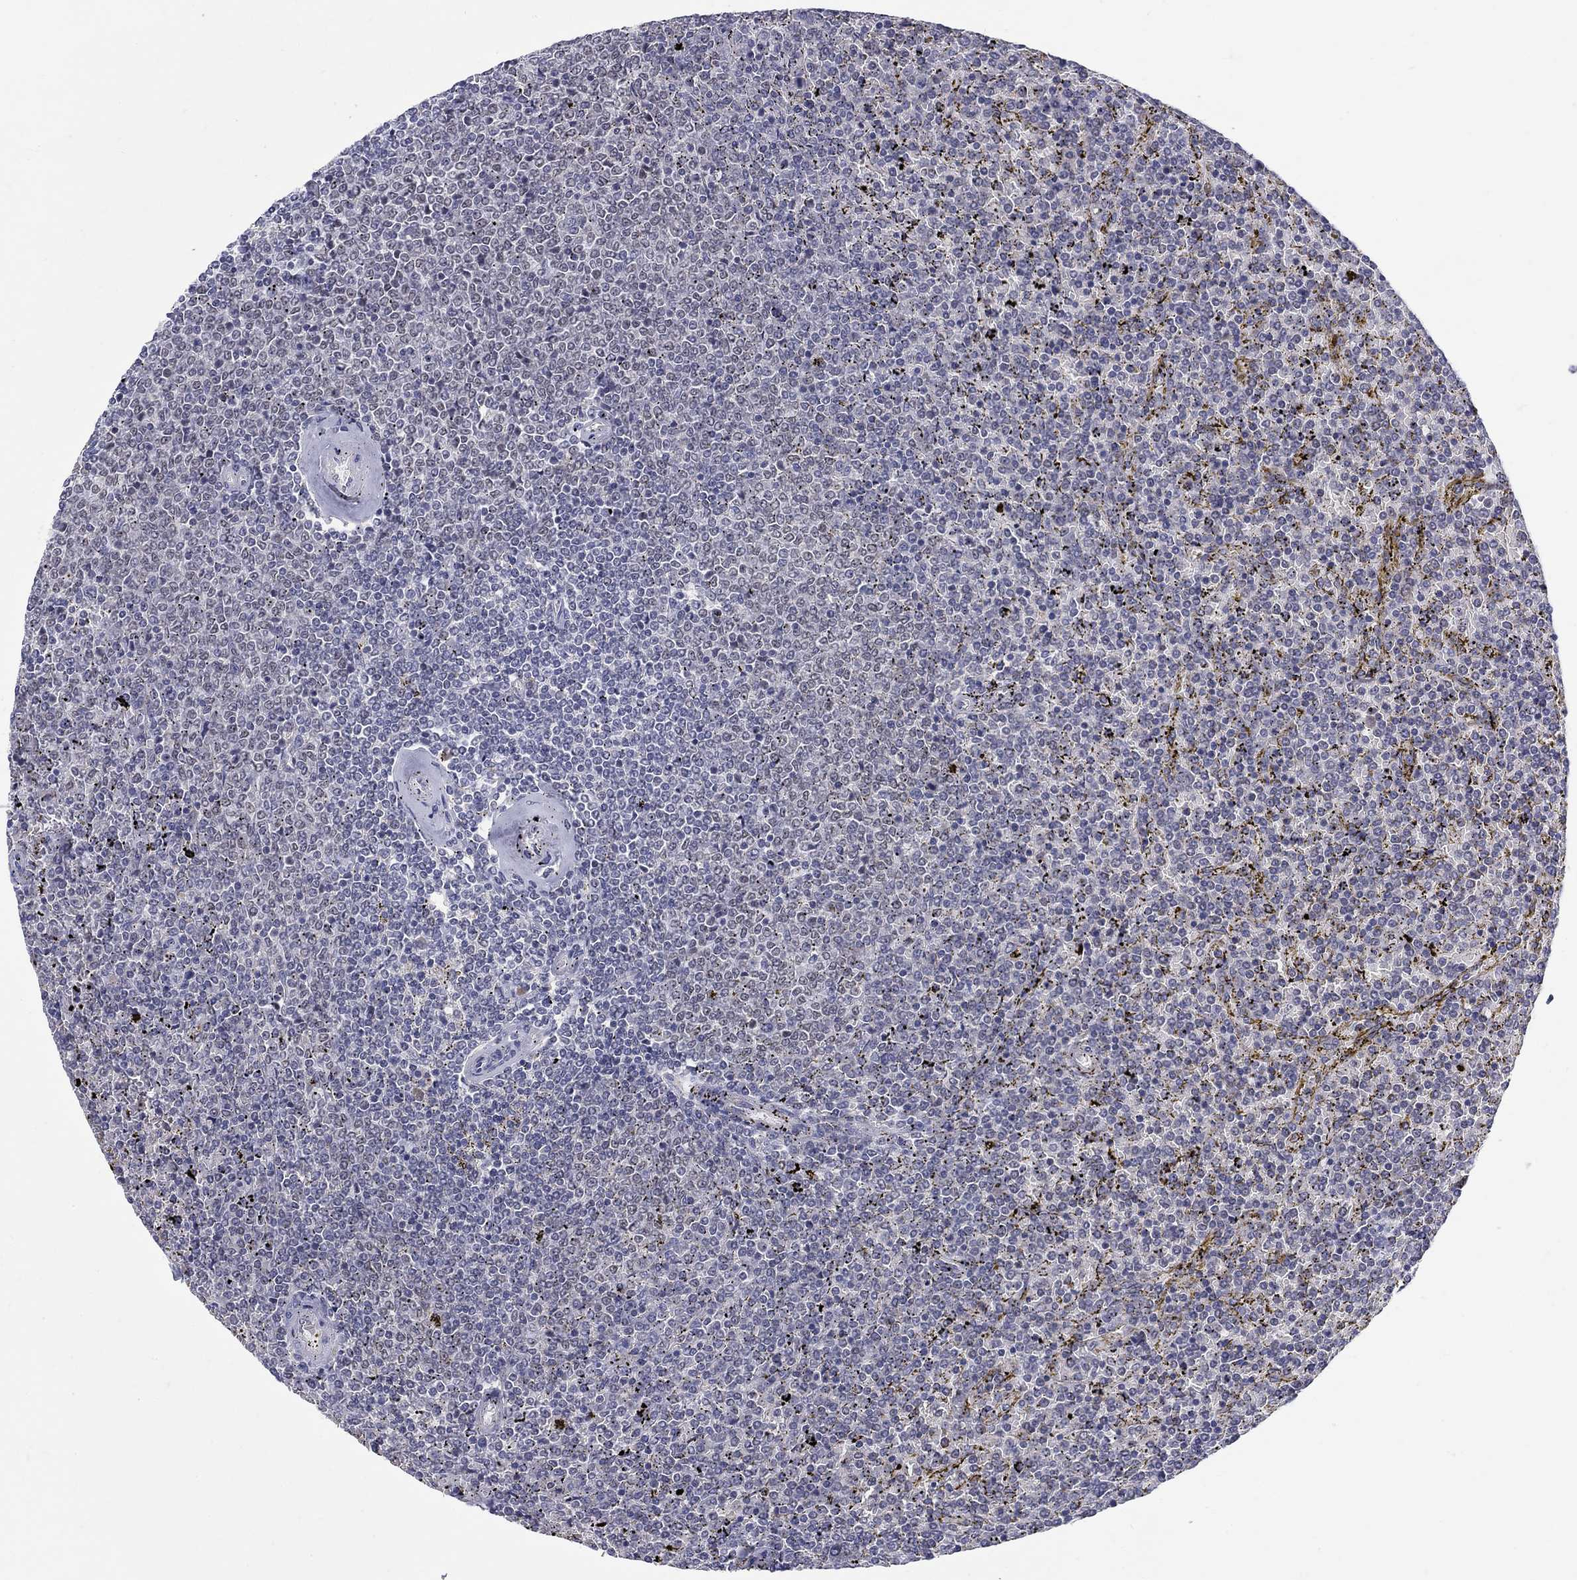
{"staining": {"intensity": "negative", "quantity": "none", "location": "none"}, "tissue": "lymphoma", "cell_type": "Tumor cells", "image_type": "cancer", "snomed": [{"axis": "morphology", "description": "Malignant lymphoma, non-Hodgkin's type, Low grade"}, {"axis": "topography", "description": "Spleen"}], "caption": "Protein analysis of lymphoma shows no significant expression in tumor cells.", "gene": "ABCA4", "patient": {"sex": "female", "age": 77}}